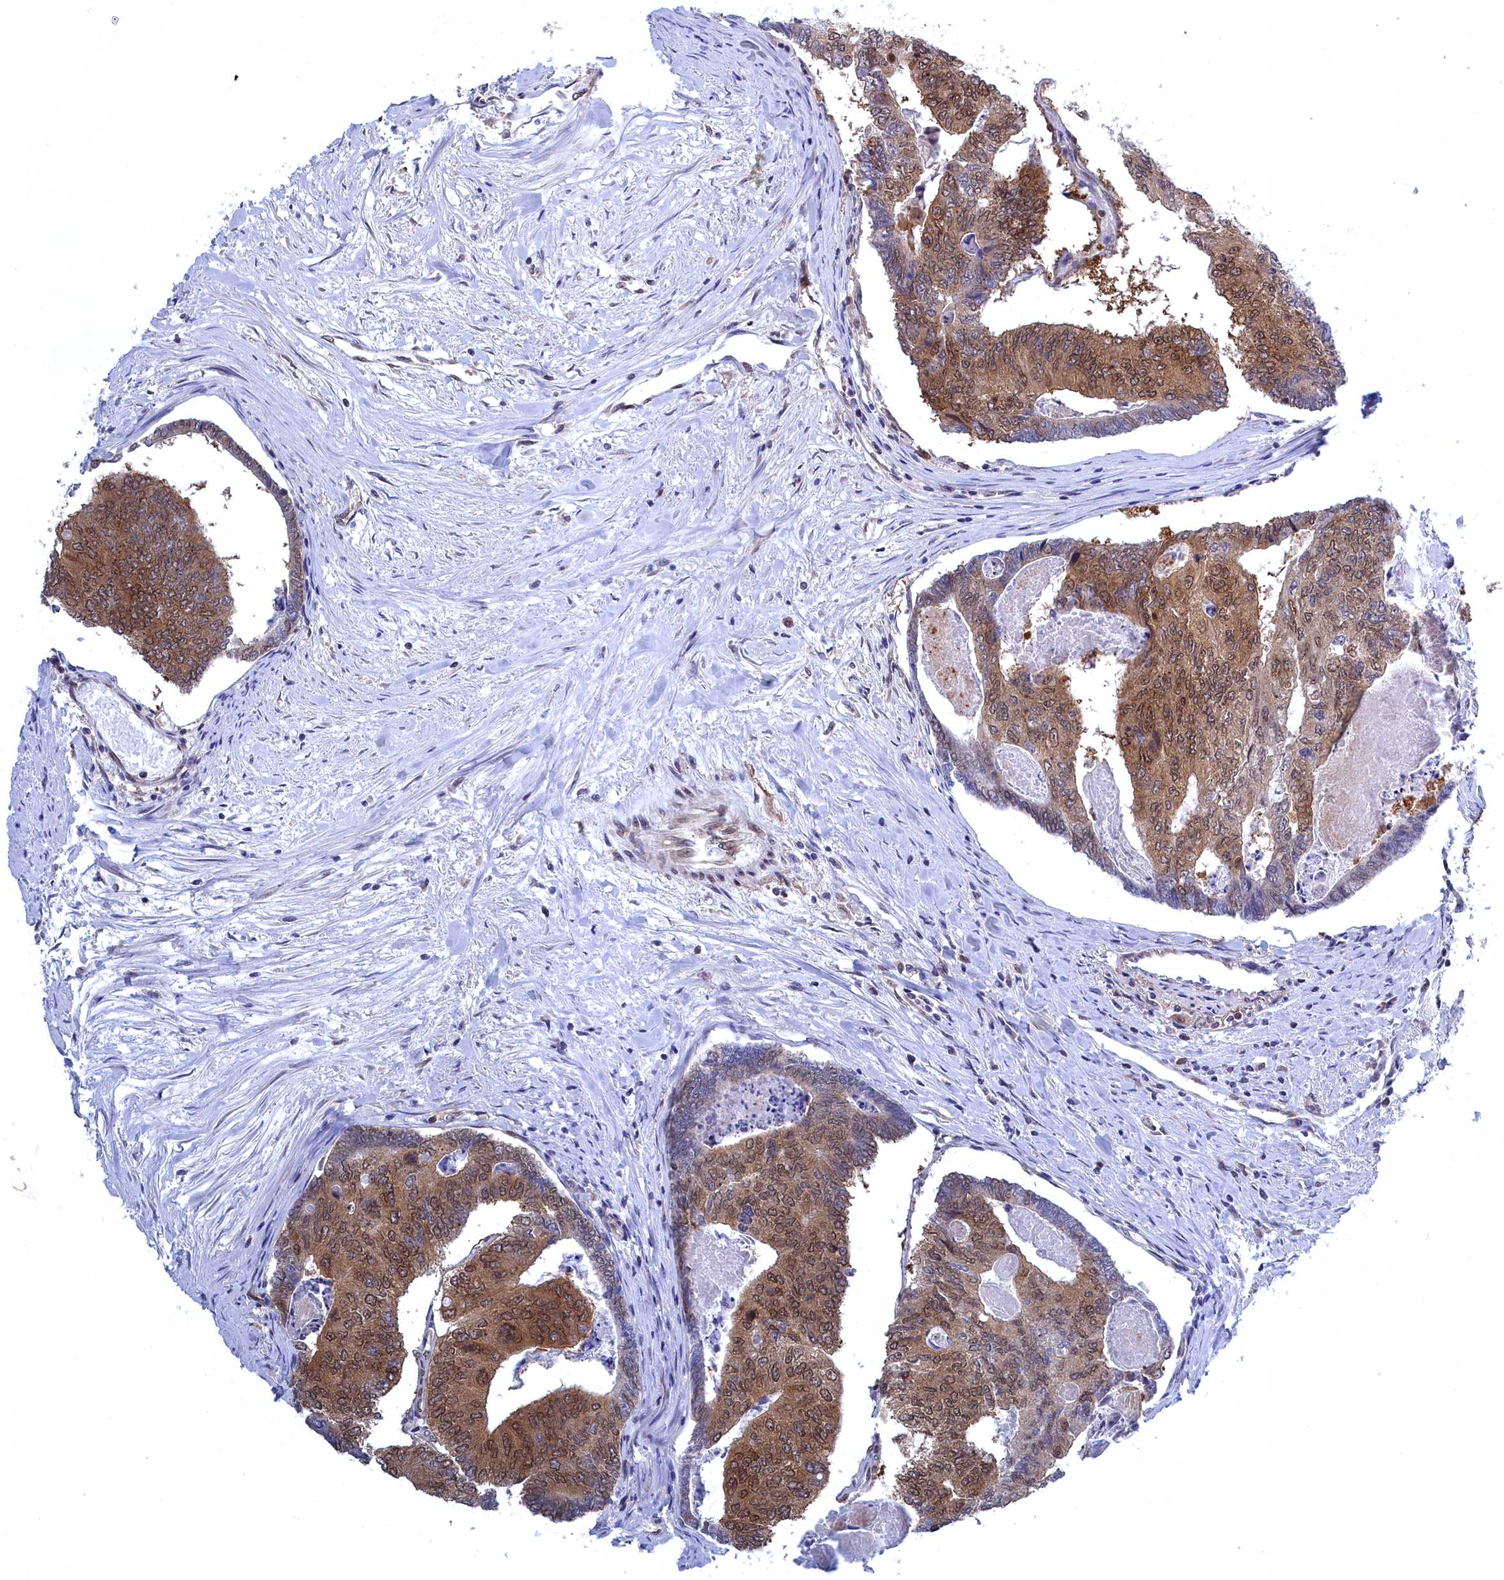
{"staining": {"intensity": "moderate", "quantity": ">75%", "location": "cytoplasmic/membranous,nuclear"}, "tissue": "colorectal cancer", "cell_type": "Tumor cells", "image_type": "cancer", "snomed": [{"axis": "morphology", "description": "Adenocarcinoma, NOS"}, {"axis": "topography", "description": "Colon"}], "caption": "This histopathology image shows colorectal cancer (adenocarcinoma) stained with immunohistochemistry (IHC) to label a protein in brown. The cytoplasmic/membranous and nuclear of tumor cells show moderate positivity for the protein. Nuclei are counter-stained blue.", "gene": "NAA10", "patient": {"sex": "female", "age": 67}}